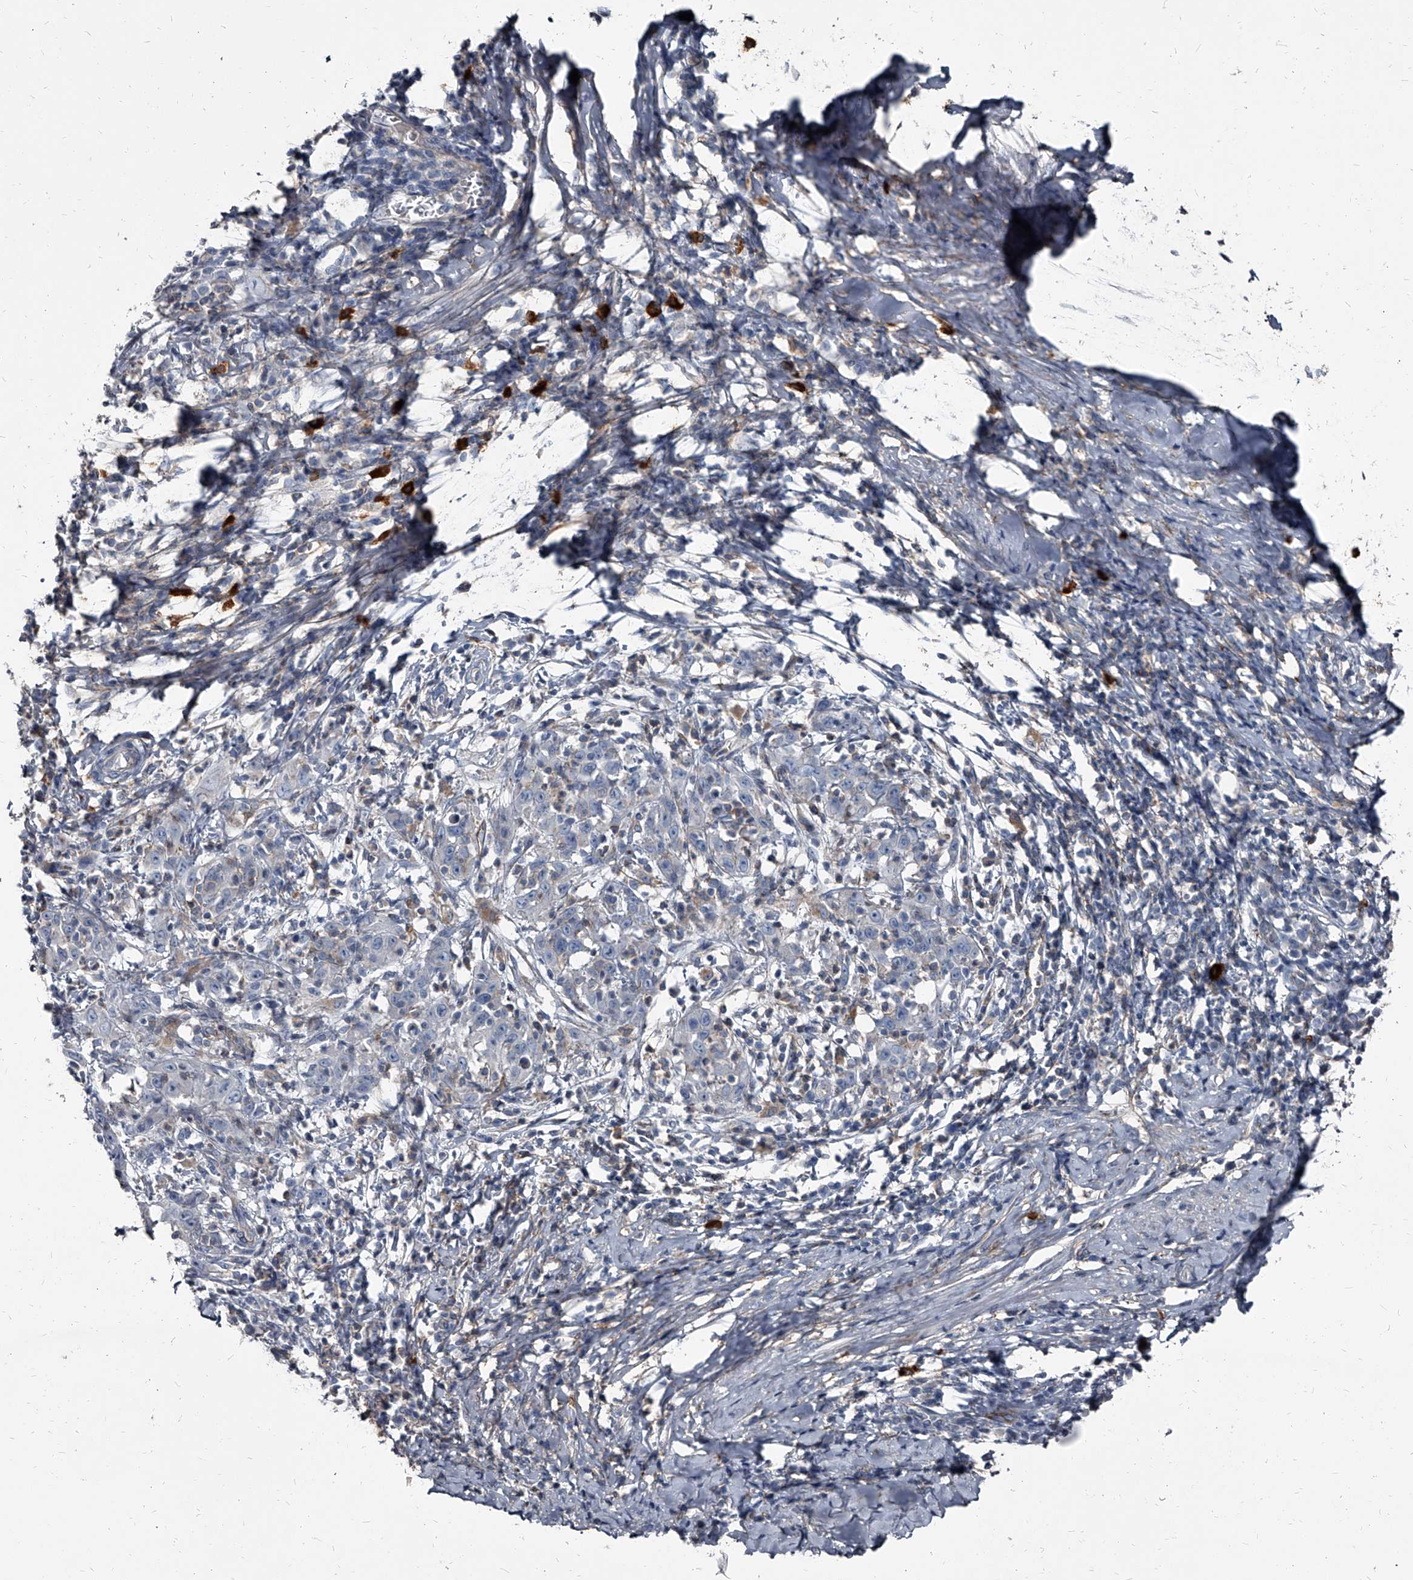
{"staining": {"intensity": "negative", "quantity": "none", "location": "none"}, "tissue": "cervical cancer", "cell_type": "Tumor cells", "image_type": "cancer", "snomed": [{"axis": "morphology", "description": "Squamous cell carcinoma, NOS"}, {"axis": "topography", "description": "Cervix"}], "caption": "A high-resolution histopathology image shows immunohistochemistry staining of cervical cancer, which shows no significant staining in tumor cells. Brightfield microscopy of immunohistochemistry stained with DAB (3,3'-diaminobenzidine) (brown) and hematoxylin (blue), captured at high magnification.", "gene": "PGLYRP3", "patient": {"sex": "female", "age": 46}}